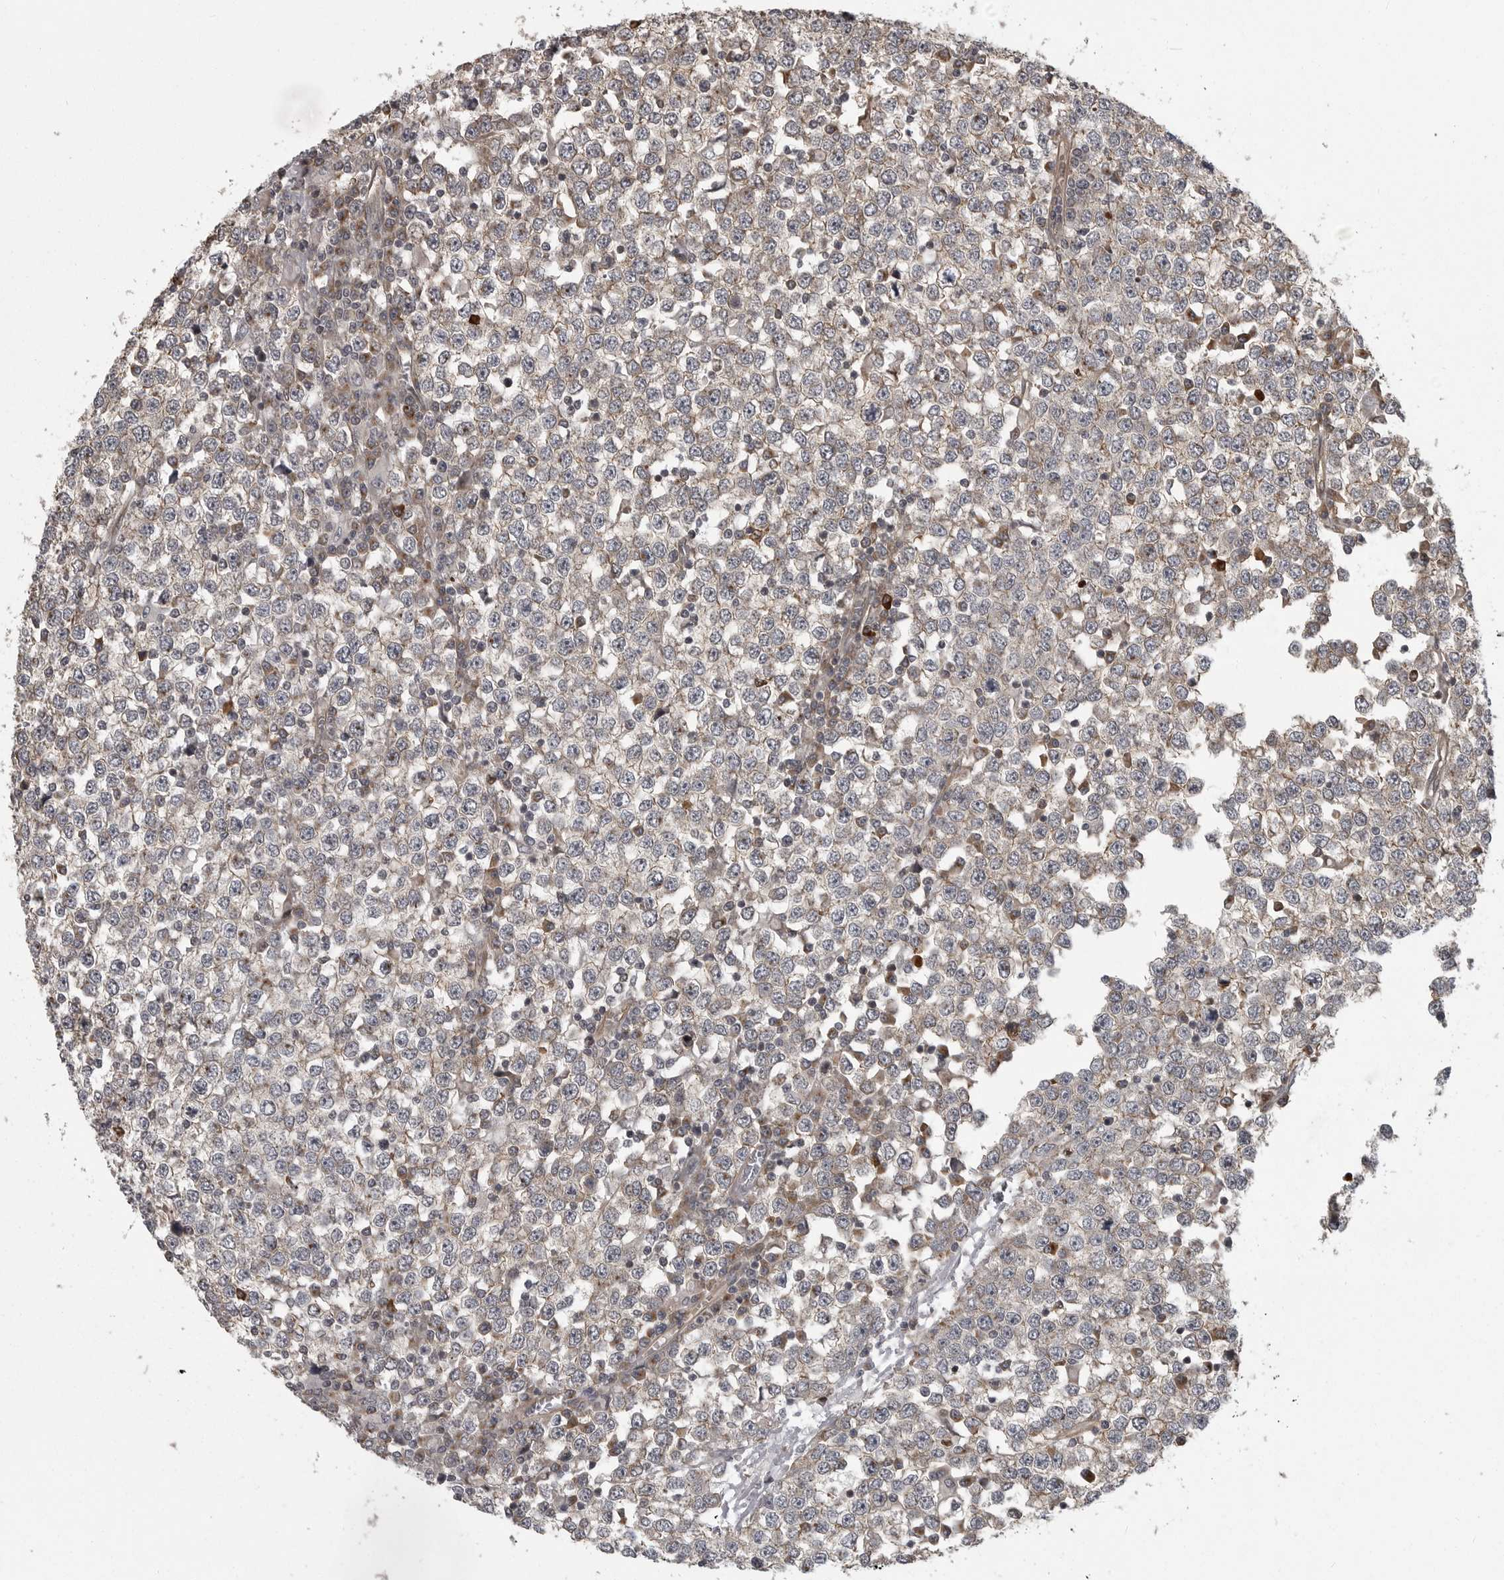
{"staining": {"intensity": "negative", "quantity": "none", "location": "none"}, "tissue": "testis cancer", "cell_type": "Tumor cells", "image_type": "cancer", "snomed": [{"axis": "morphology", "description": "Seminoma, NOS"}, {"axis": "topography", "description": "Testis"}], "caption": "Photomicrograph shows no significant protein expression in tumor cells of testis cancer (seminoma).", "gene": "DNAJC8", "patient": {"sex": "male", "age": 65}}